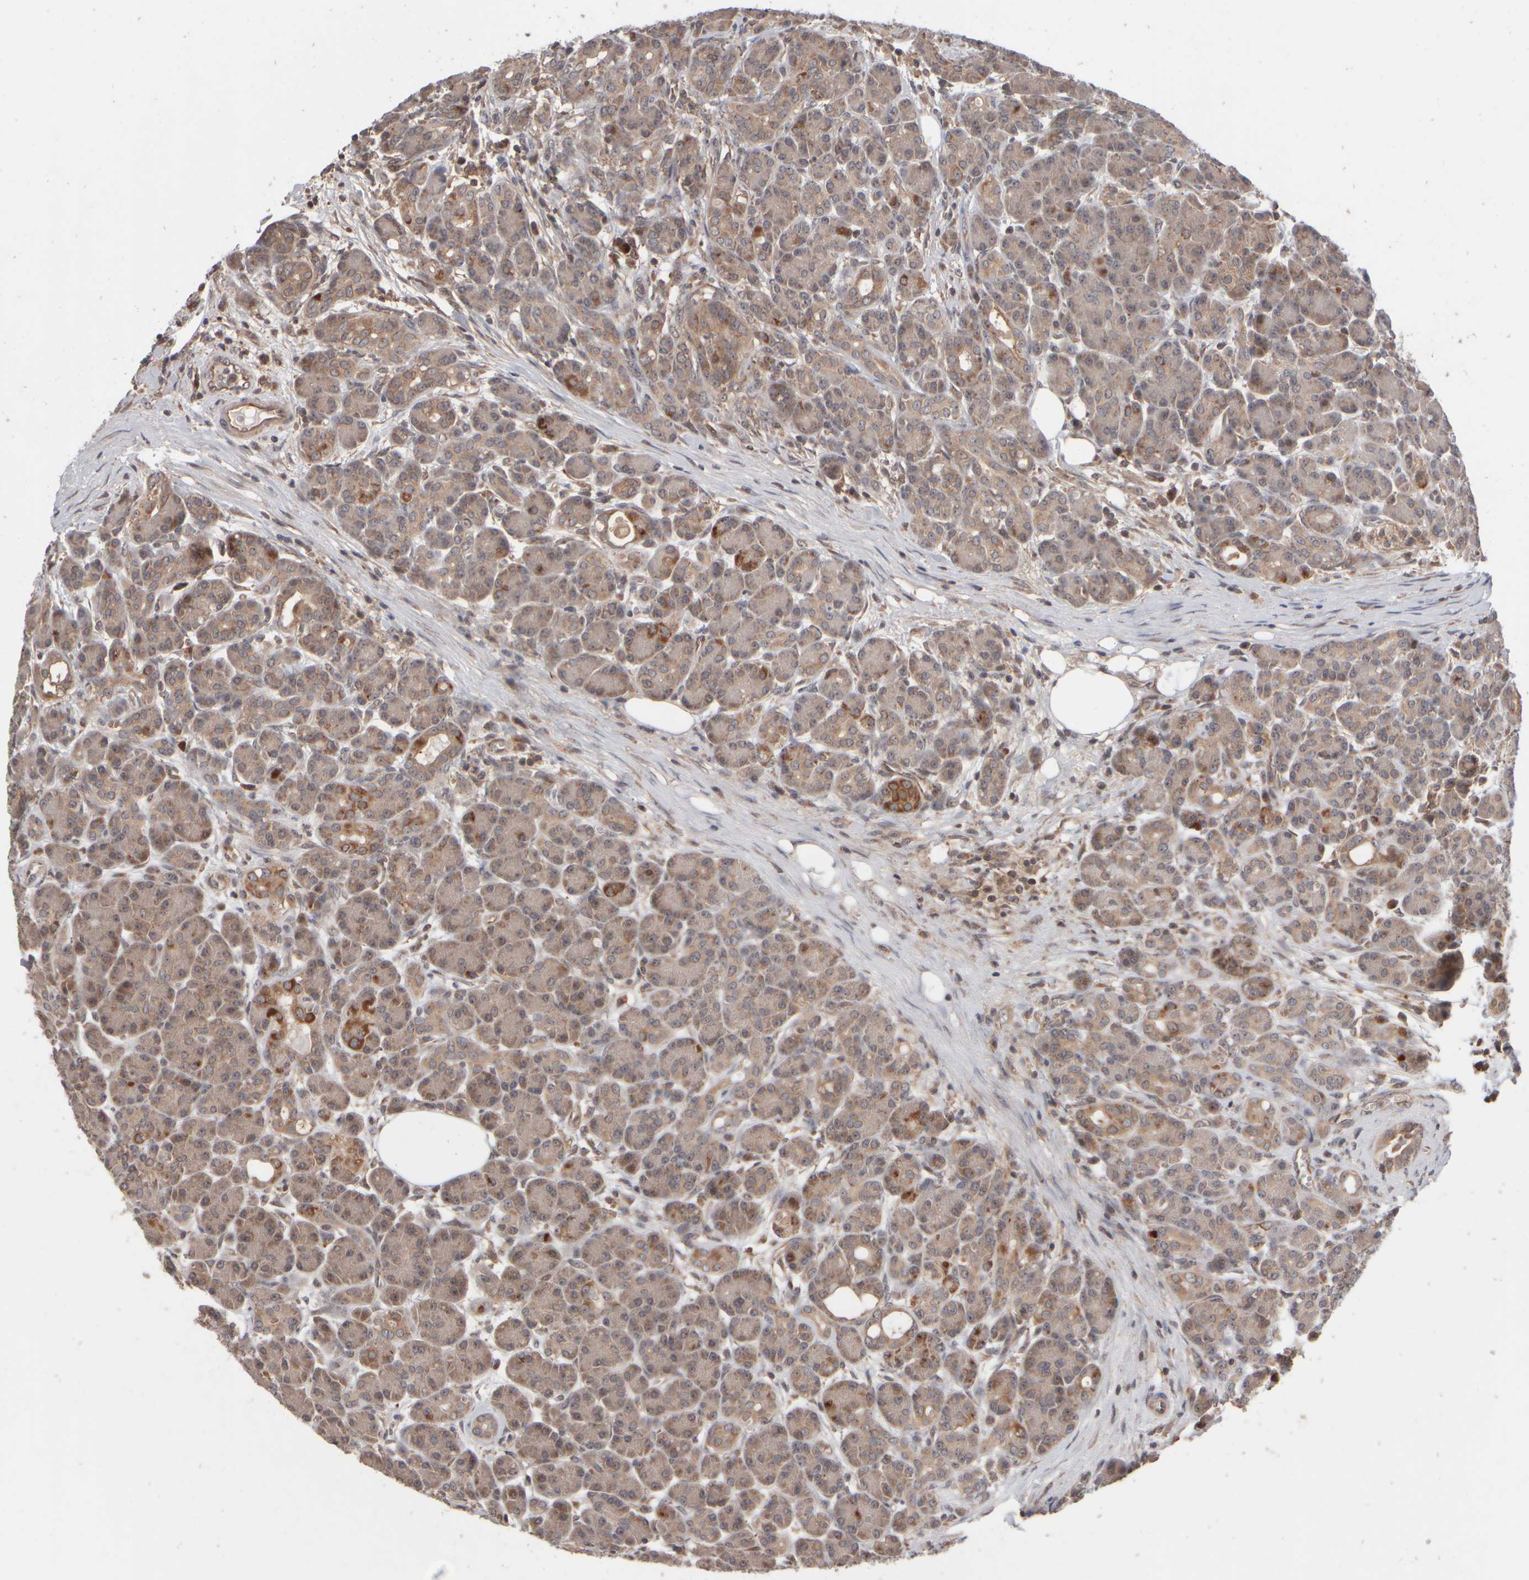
{"staining": {"intensity": "moderate", "quantity": ">75%", "location": "cytoplasmic/membranous"}, "tissue": "pancreas", "cell_type": "Exocrine glandular cells", "image_type": "normal", "snomed": [{"axis": "morphology", "description": "Normal tissue, NOS"}, {"axis": "topography", "description": "Pancreas"}], "caption": "A photomicrograph of pancreas stained for a protein demonstrates moderate cytoplasmic/membranous brown staining in exocrine glandular cells.", "gene": "ABHD11", "patient": {"sex": "male", "age": 63}}